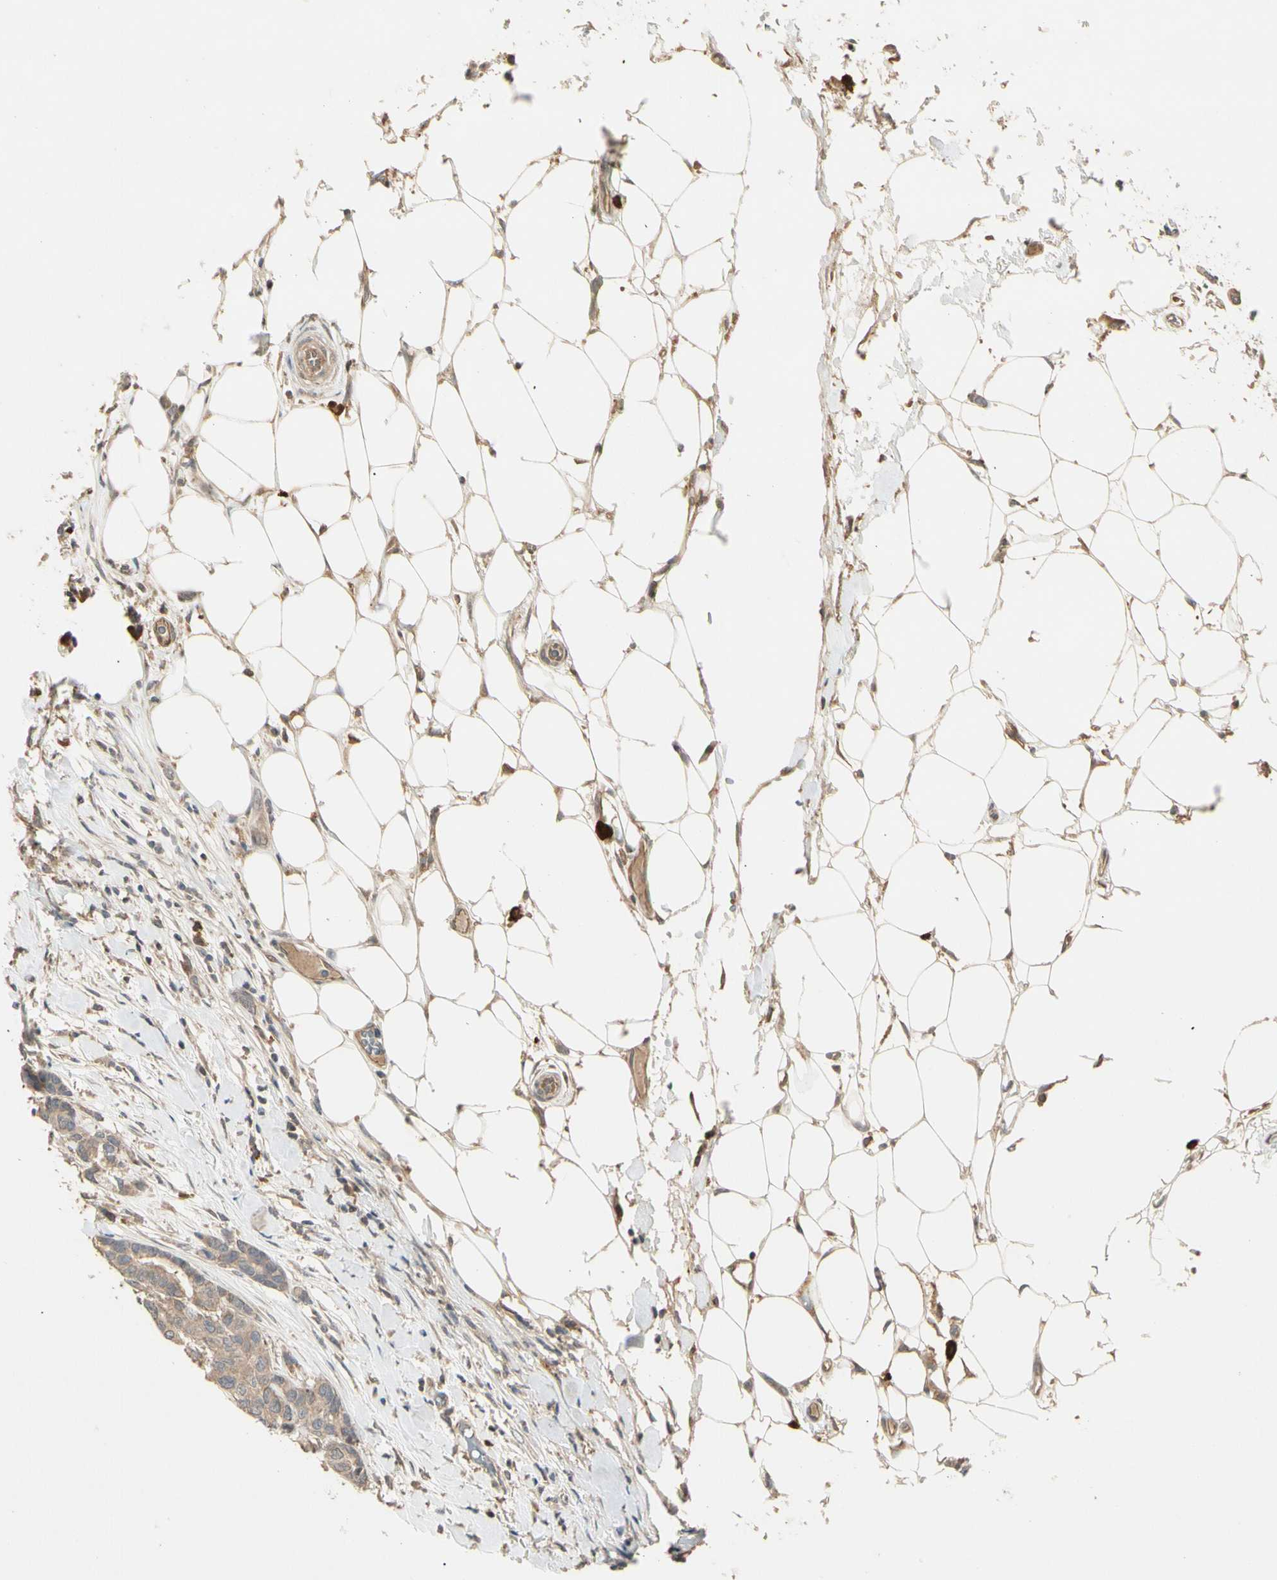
{"staining": {"intensity": "weak", "quantity": ">75%", "location": "cytoplasmic/membranous"}, "tissue": "breast cancer", "cell_type": "Tumor cells", "image_type": "cancer", "snomed": [{"axis": "morphology", "description": "Duct carcinoma"}, {"axis": "topography", "description": "Breast"}], "caption": "Immunohistochemical staining of human invasive ductal carcinoma (breast) exhibits weak cytoplasmic/membranous protein staining in about >75% of tumor cells.", "gene": "ATG4C", "patient": {"sex": "female", "age": 87}}